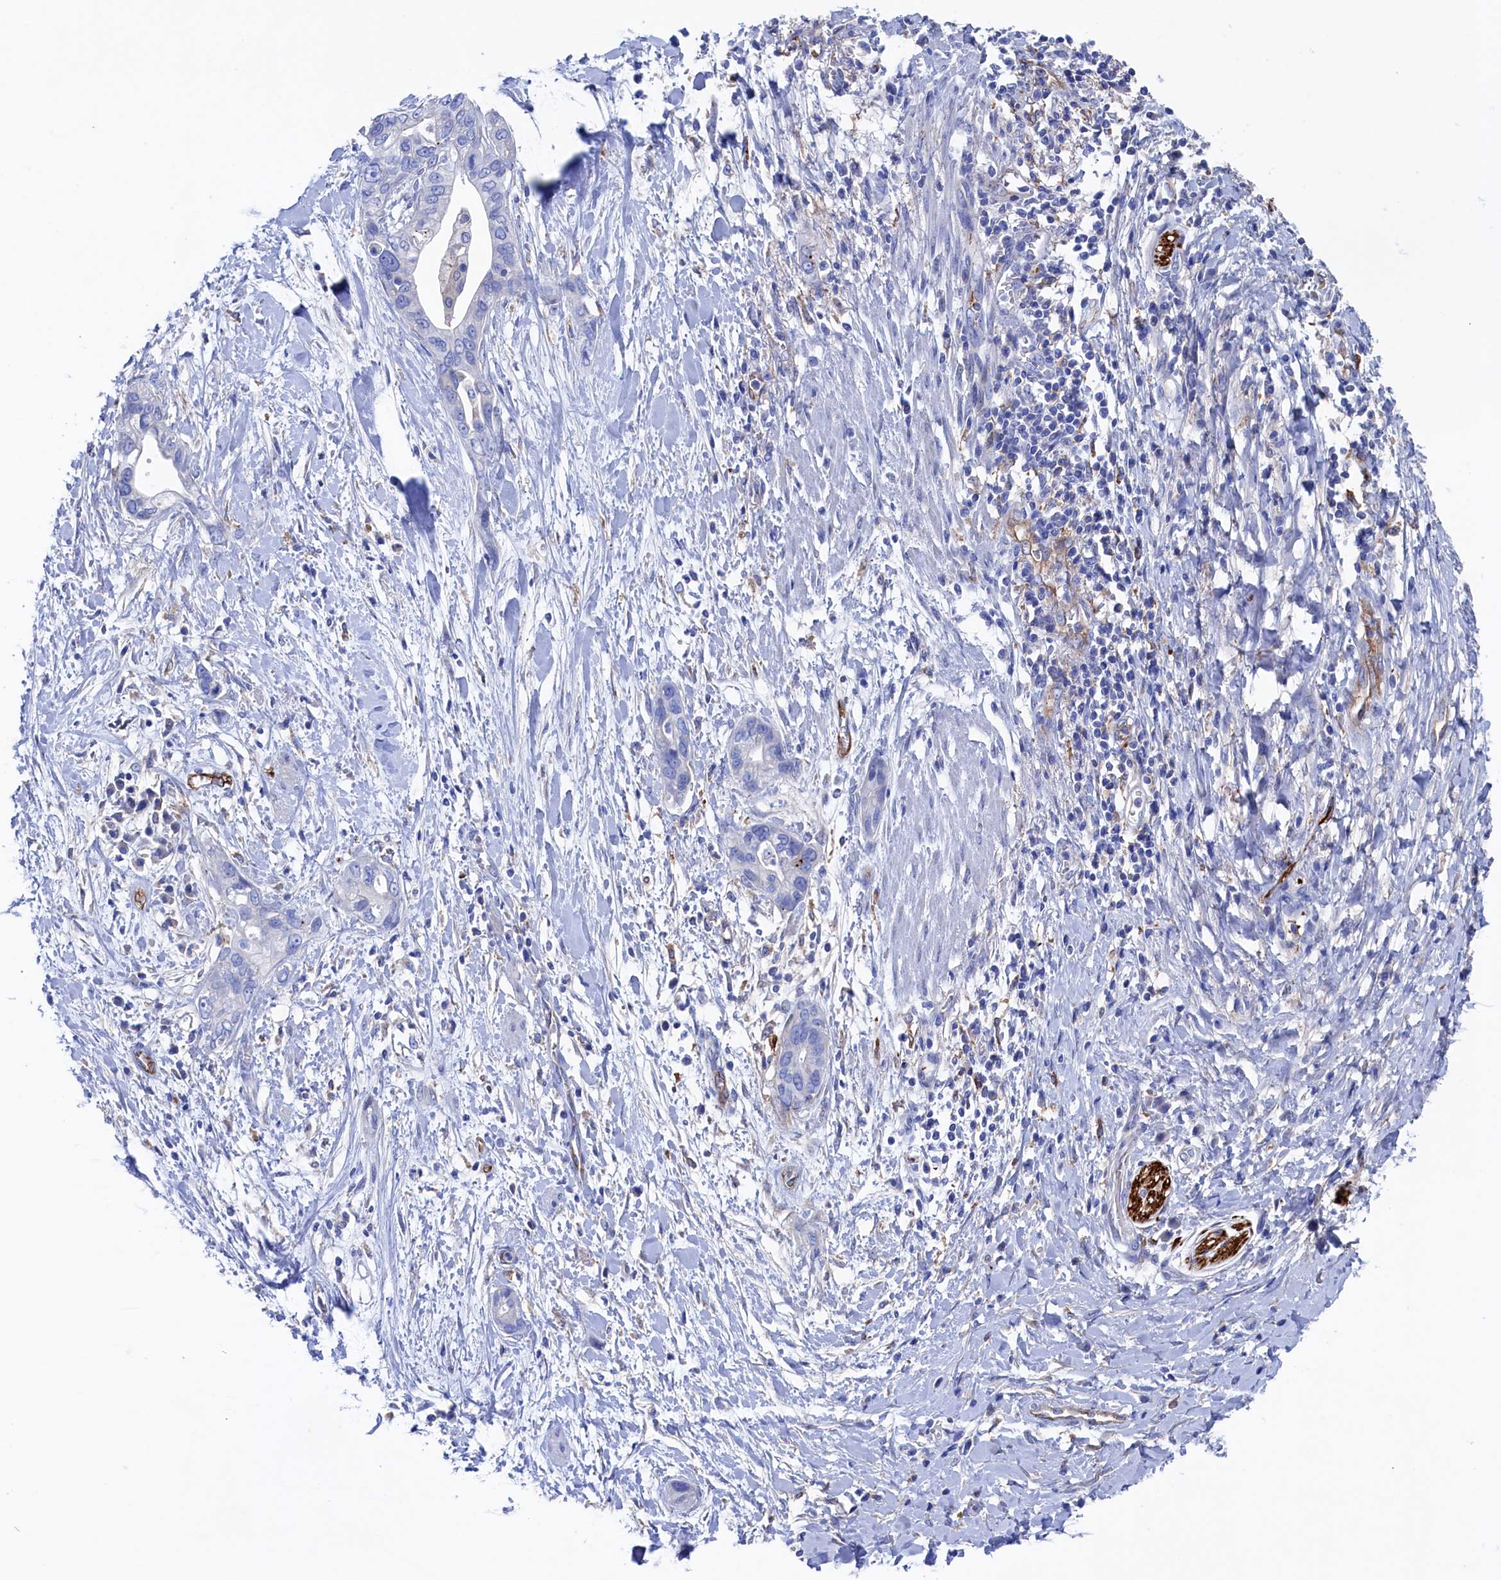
{"staining": {"intensity": "negative", "quantity": "none", "location": "none"}, "tissue": "pancreatic cancer", "cell_type": "Tumor cells", "image_type": "cancer", "snomed": [{"axis": "morphology", "description": "Normal tissue, NOS"}, {"axis": "morphology", "description": "Adenocarcinoma, NOS"}, {"axis": "topography", "description": "Pancreas"}, {"axis": "topography", "description": "Peripheral nerve tissue"}], "caption": "IHC image of human adenocarcinoma (pancreatic) stained for a protein (brown), which reveals no expression in tumor cells.", "gene": "C12orf73", "patient": {"sex": "male", "age": 59}}